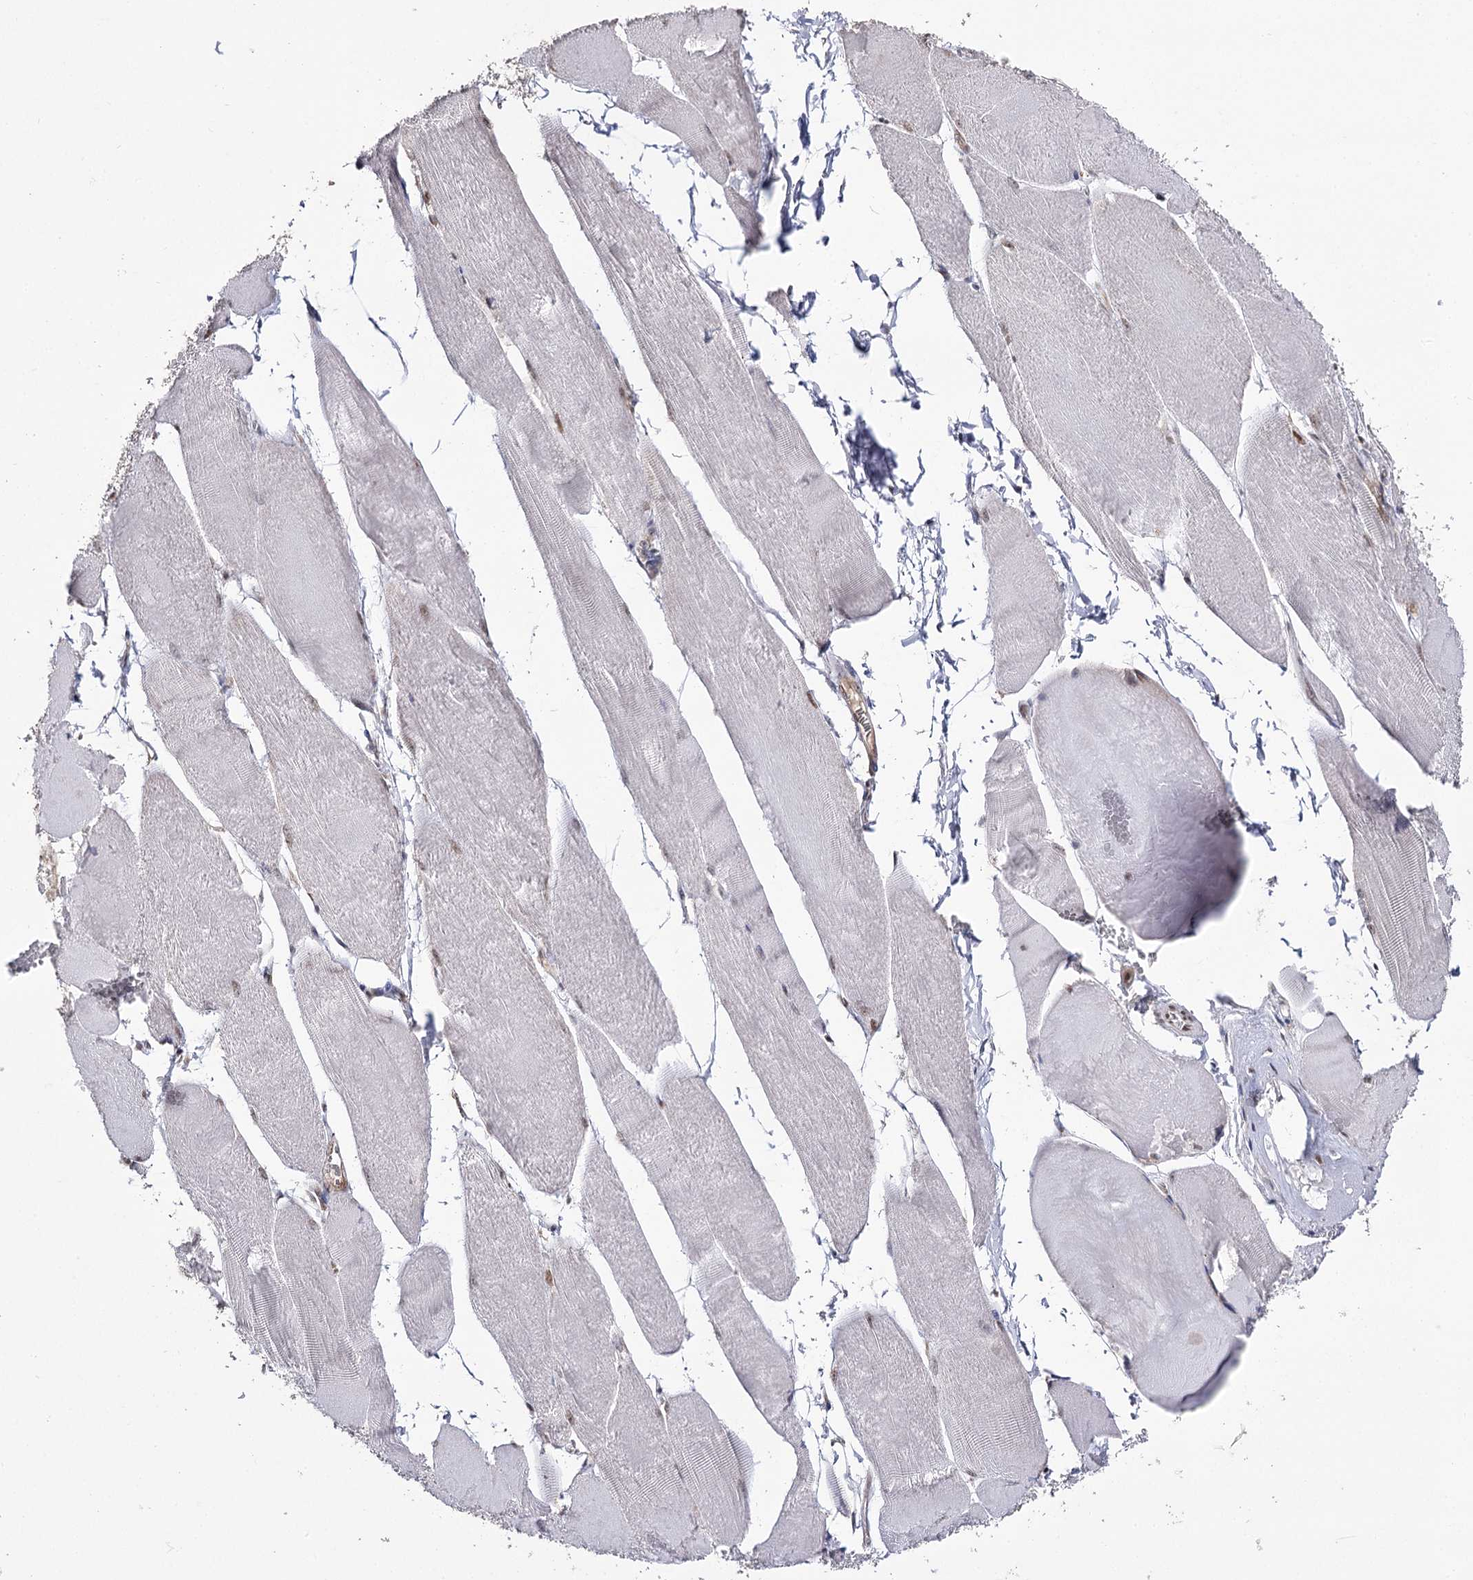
{"staining": {"intensity": "weak", "quantity": "<25%", "location": "nuclear"}, "tissue": "skeletal muscle", "cell_type": "Myocytes", "image_type": "normal", "snomed": [{"axis": "morphology", "description": "Normal tissue, NOS"}, {"axis": "morphology", "description": "Basal cell carcinoma"}, {"axis": "topography", "description": "Skeletal muscle"}], "caption": "Immunohistochemical staining of benign human skeletal muscle exhibits no significant staining in myocytes. (DAB IHC, high magnification).", "gene": "VGLL4", "patient": {"sex": "female", "age": 64}}